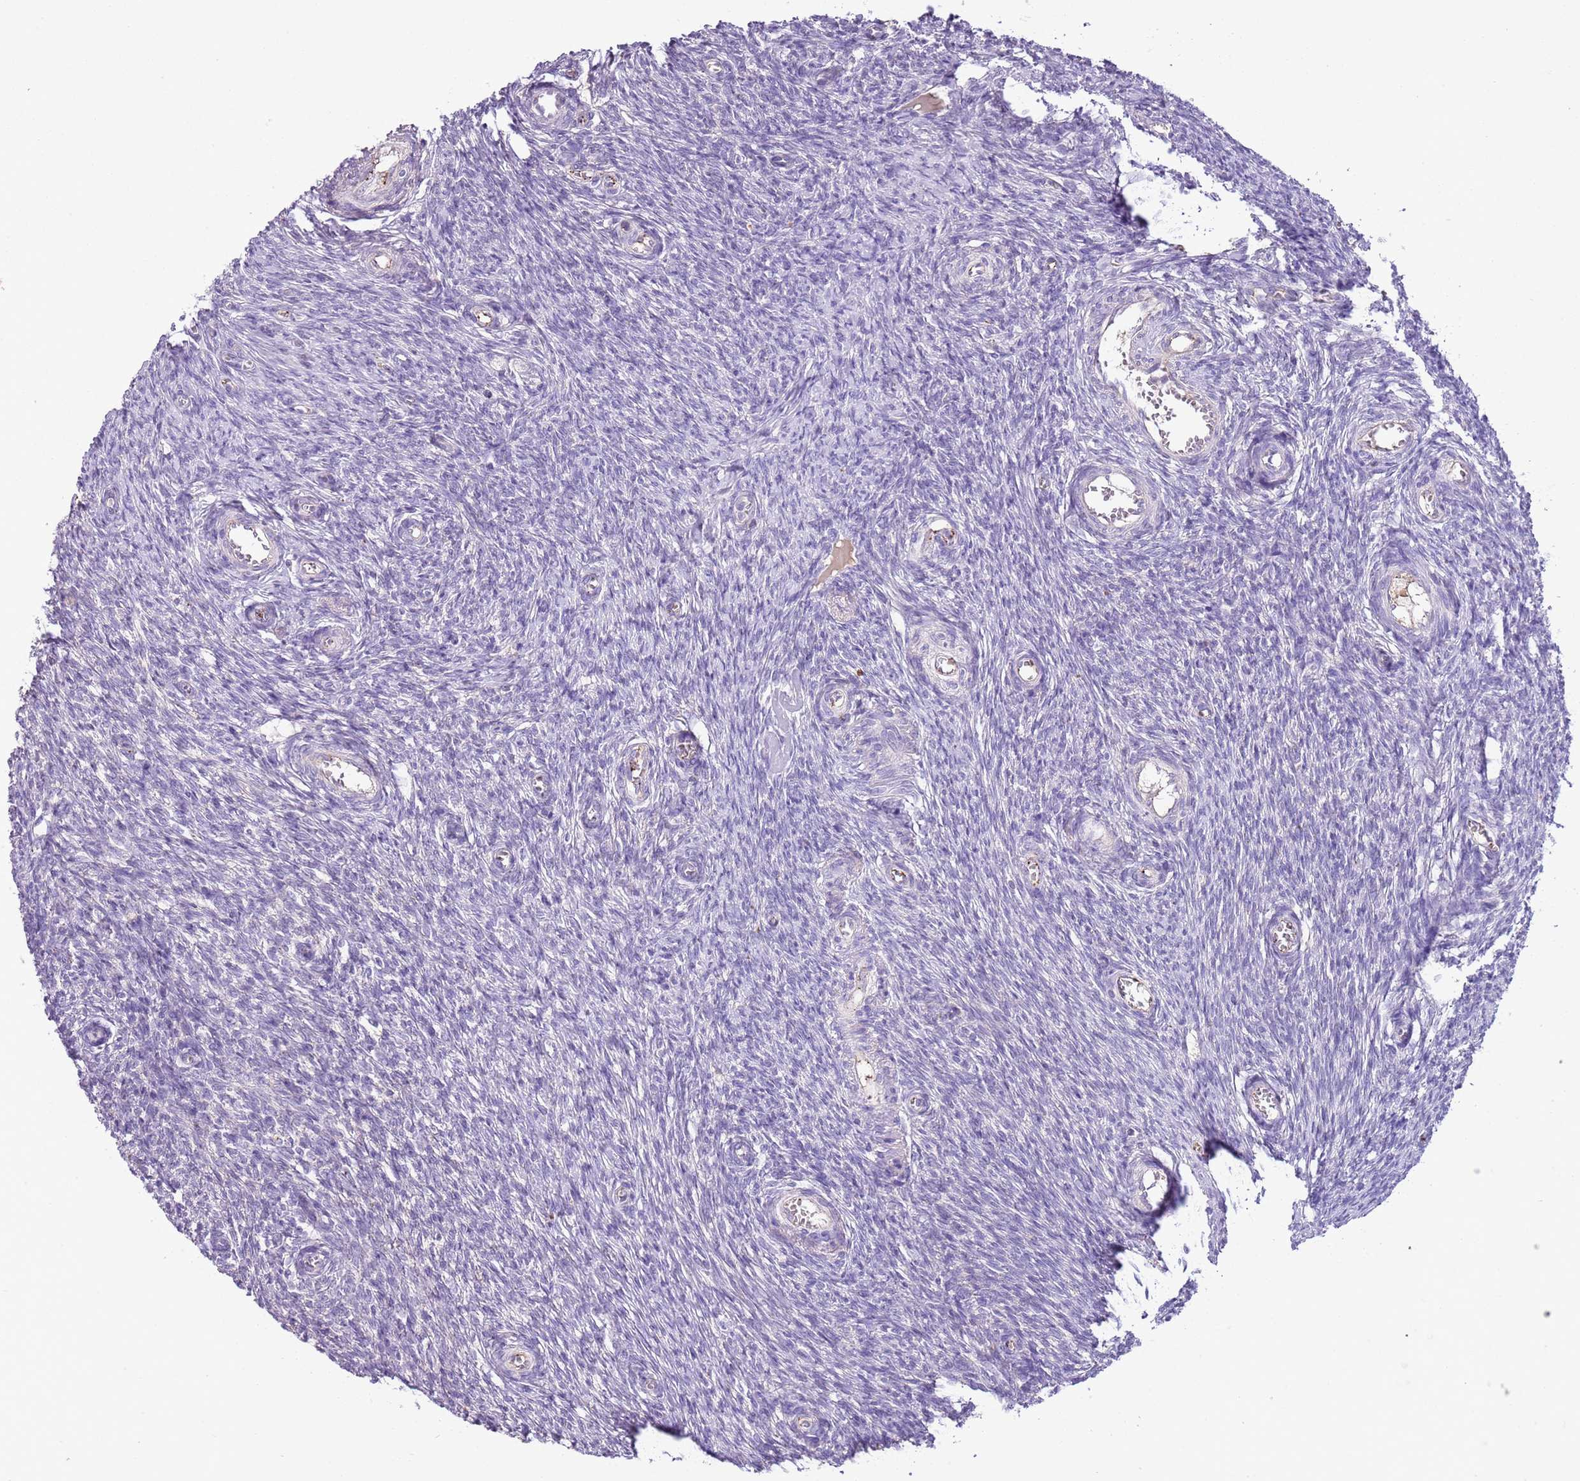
{"staining": {"intensity": "negative", "quantity": "none", "location": "none"}, "tissue": "ovary", "cell_type": "Follicle cells", "image_type": "normal", "snomed": [{"axis": "morphology", "description": "Normal tissue, NOS"}, {"axis": "topography", "description": "Ovary"}], "caption": "The immunohistochemistry photomicrograph has no significant positivity in follicle cells of ovary.", "gene": "HES3", "patient": {"sex": "female", "age": 44}}